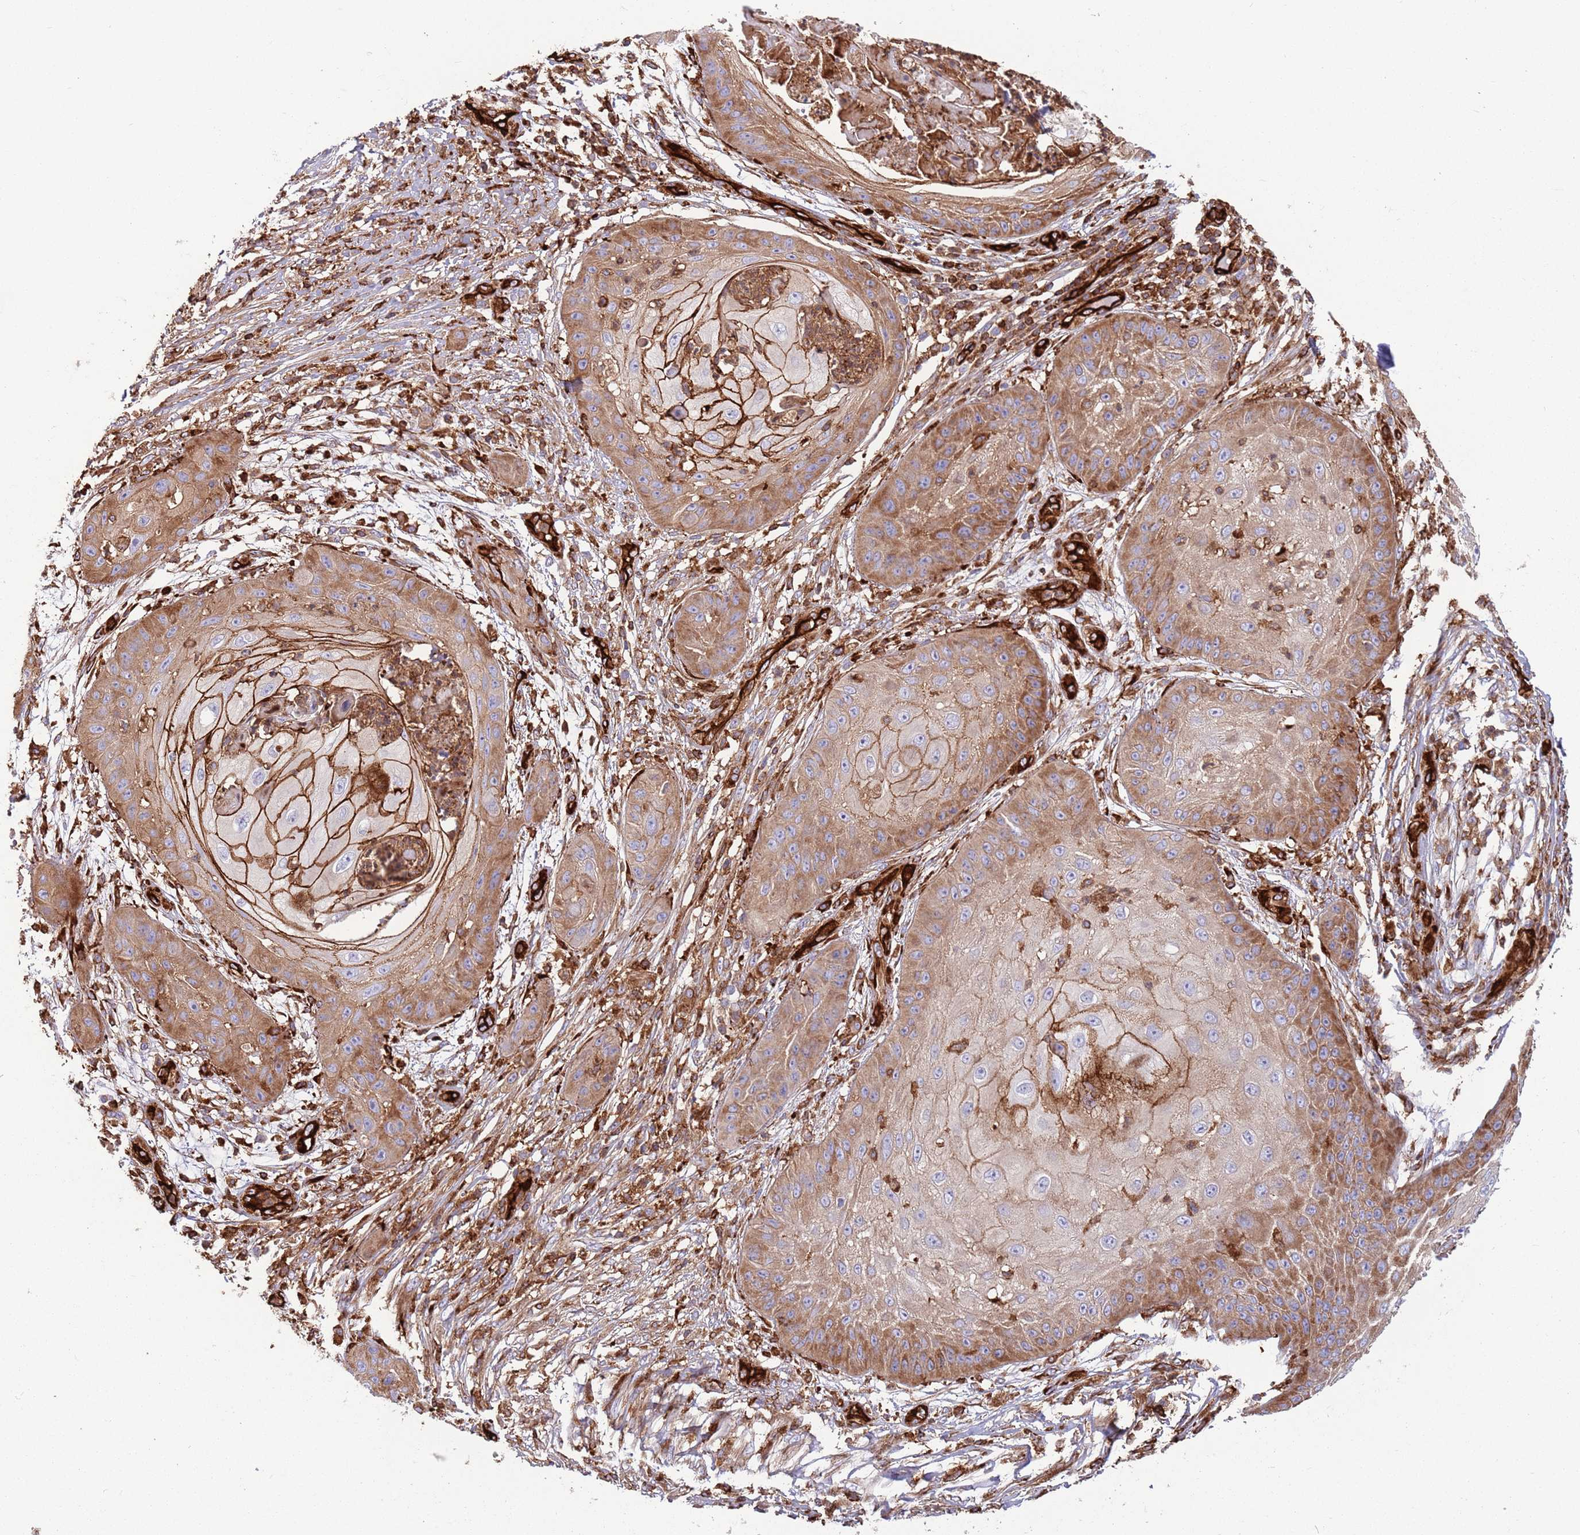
{"staining": {"intensity": "moderate", "quantity": ">75%", "location": "cytoplasmic/membranous"}, "tissue": "skin cancer", "cell_type": "Tumor cells", "image_type": "cancer", "snomed": [{"axis": "morphology", "description": "Squamous cell carcinoma, NOS"}, {"axis": "topography", "description": "Skin"}], "caption": "Immunohistochemistry of squamous cell carcinoma (skin) shows medium levels of moderate cytoplasmic/membranous staining in approximately >75% of tumor cells. (Stains: DAB (3,3'-diaminobenzidine) in brown, nuclei in blue, Microscopy: brightfield microscopy at high magnification).", "gene": "KBTBD7", "patient": {"sex": "male", "age": 70}}